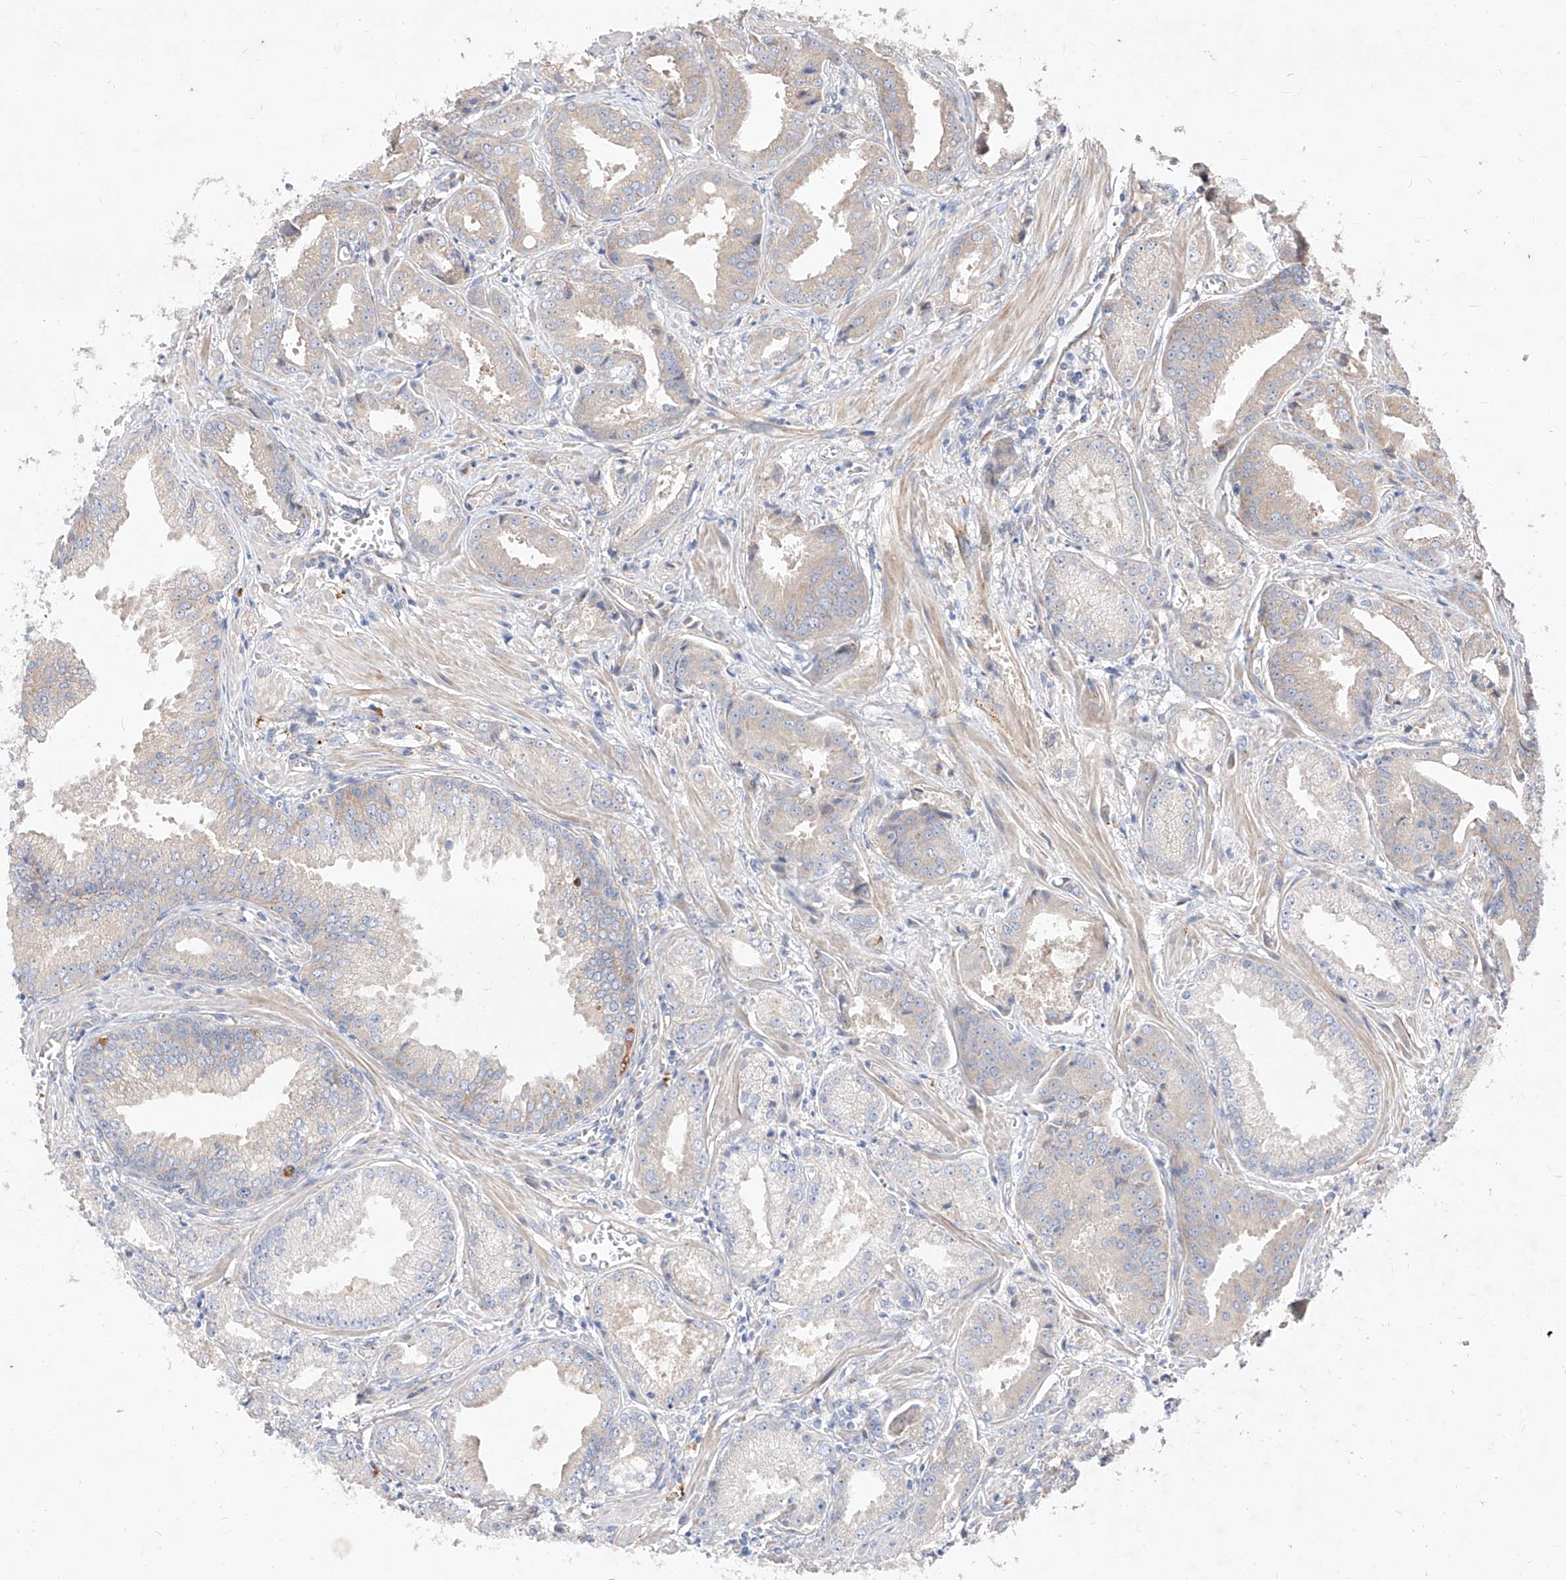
{"staining": {"intensity": "negative", "quantity": "none", "location": "none"}, "tissue": "prostate cancer", "cell_type": "Tumor cells", "image_type": "cancer", "snomed": [{"axis": "morphology", "description": "Adenocarcinoma, Low grade"}, {"axis": "topography", "description": "Prostate"}], "caption": "Human prostate low-grade adenocarcinoma stained for a protein using immunohistochemistry (IHC) reveals no staining in tumor cells.", "gene": "DIRAS3", "patient": {"sex": "male", "age": 67}}